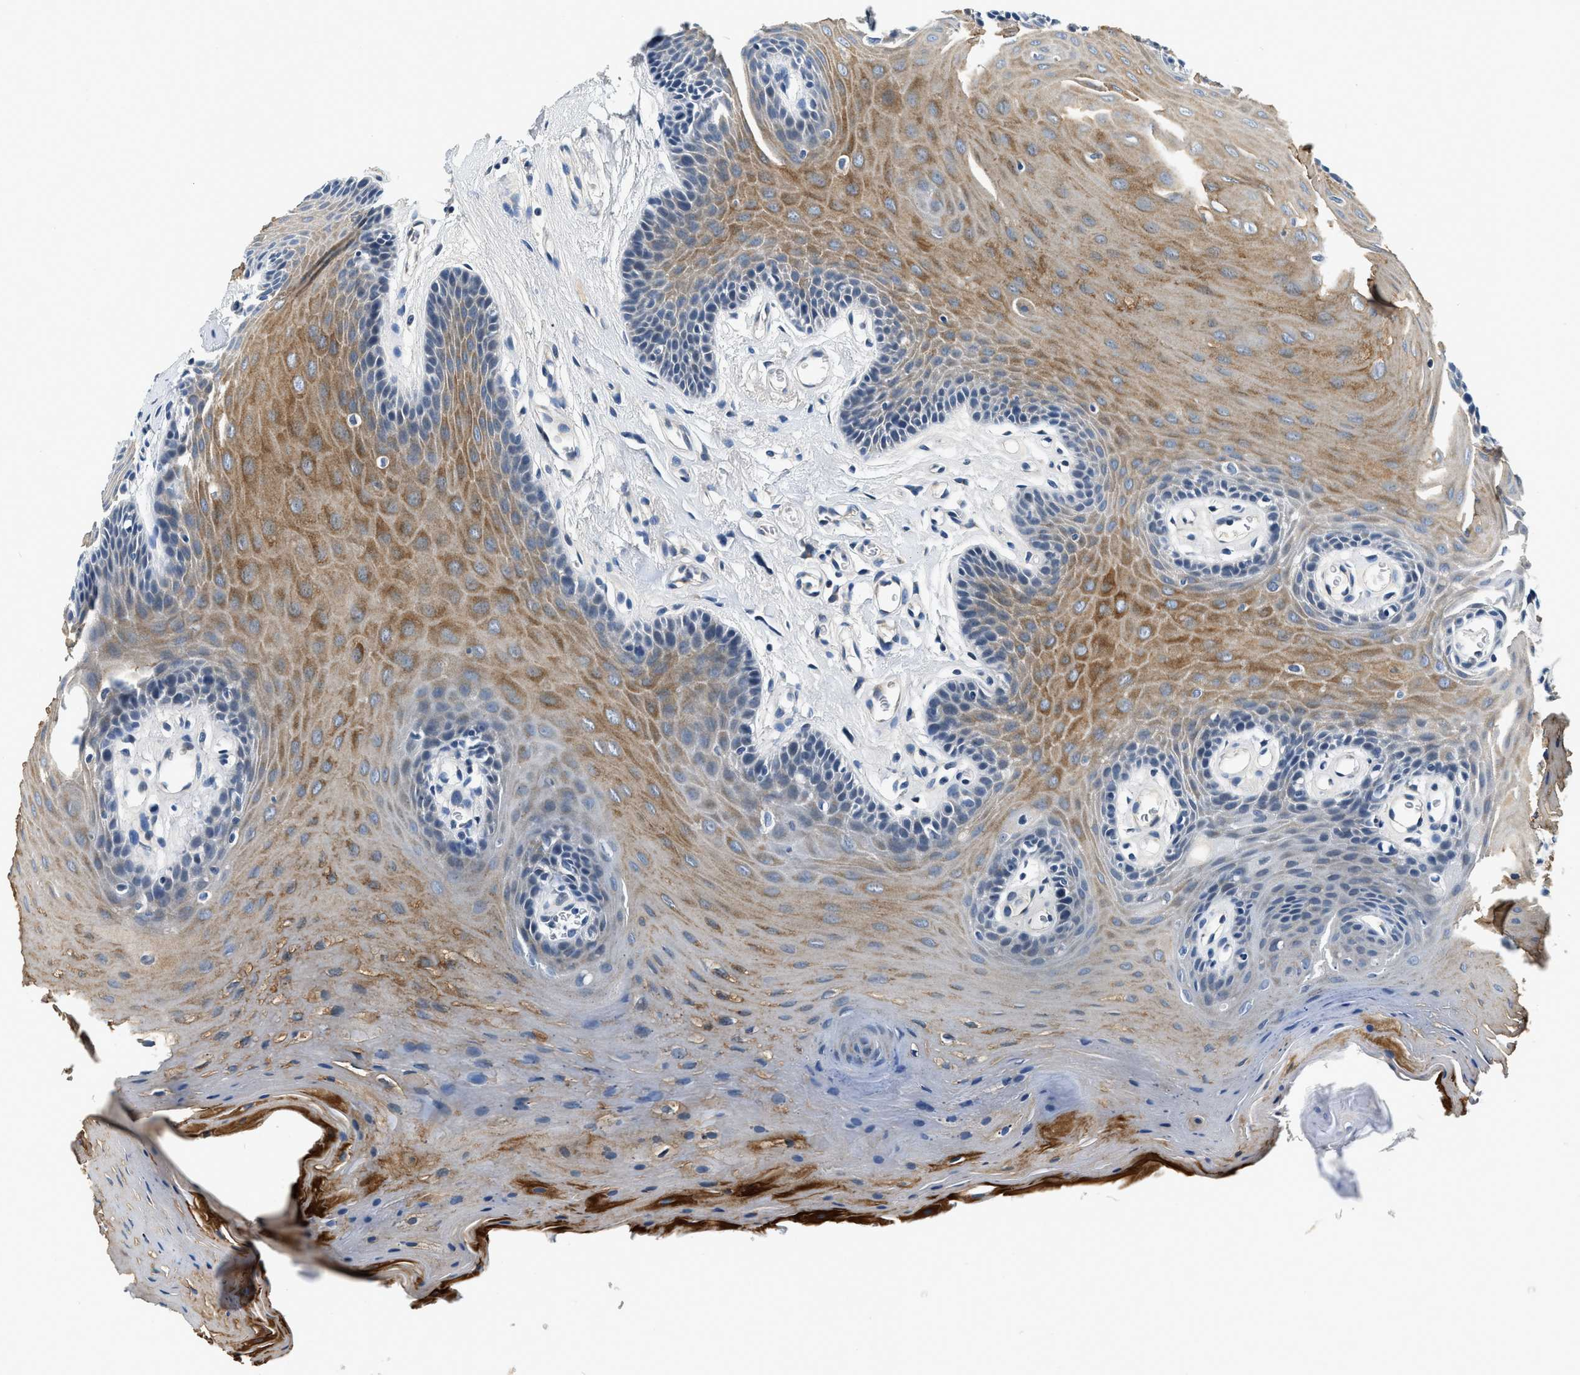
{"staining": {"intensity": "moderate", "quantity": "25%-75%", "location": "cytoplasmic/membranous"}, "tissue": "oral mucosa", "cell_type": "Squamous epithelial cells", "image_type": "normal", "snomed": [{"axis": "morphology", "description": "Normal tissue, NOS"}, {"axis": "morphology", "description": "Squamous cell carcinoma, NOS"}, {"axis": "topography", "description": "Oral tissue"}, {"axis": "topography", "description": "Head-Neck"}], "caption": "Immunohistochemical staining of unremarkable oral mucosa demonstrates medium levels of moderate cytoplasmic/membranous positivity in approximately 25%-75% of squamous epithelial cells. (IHC, brightfield microscopy, high magnification).", "gene": "YAE1", "patient": {"sex": "male", "age": 71}}